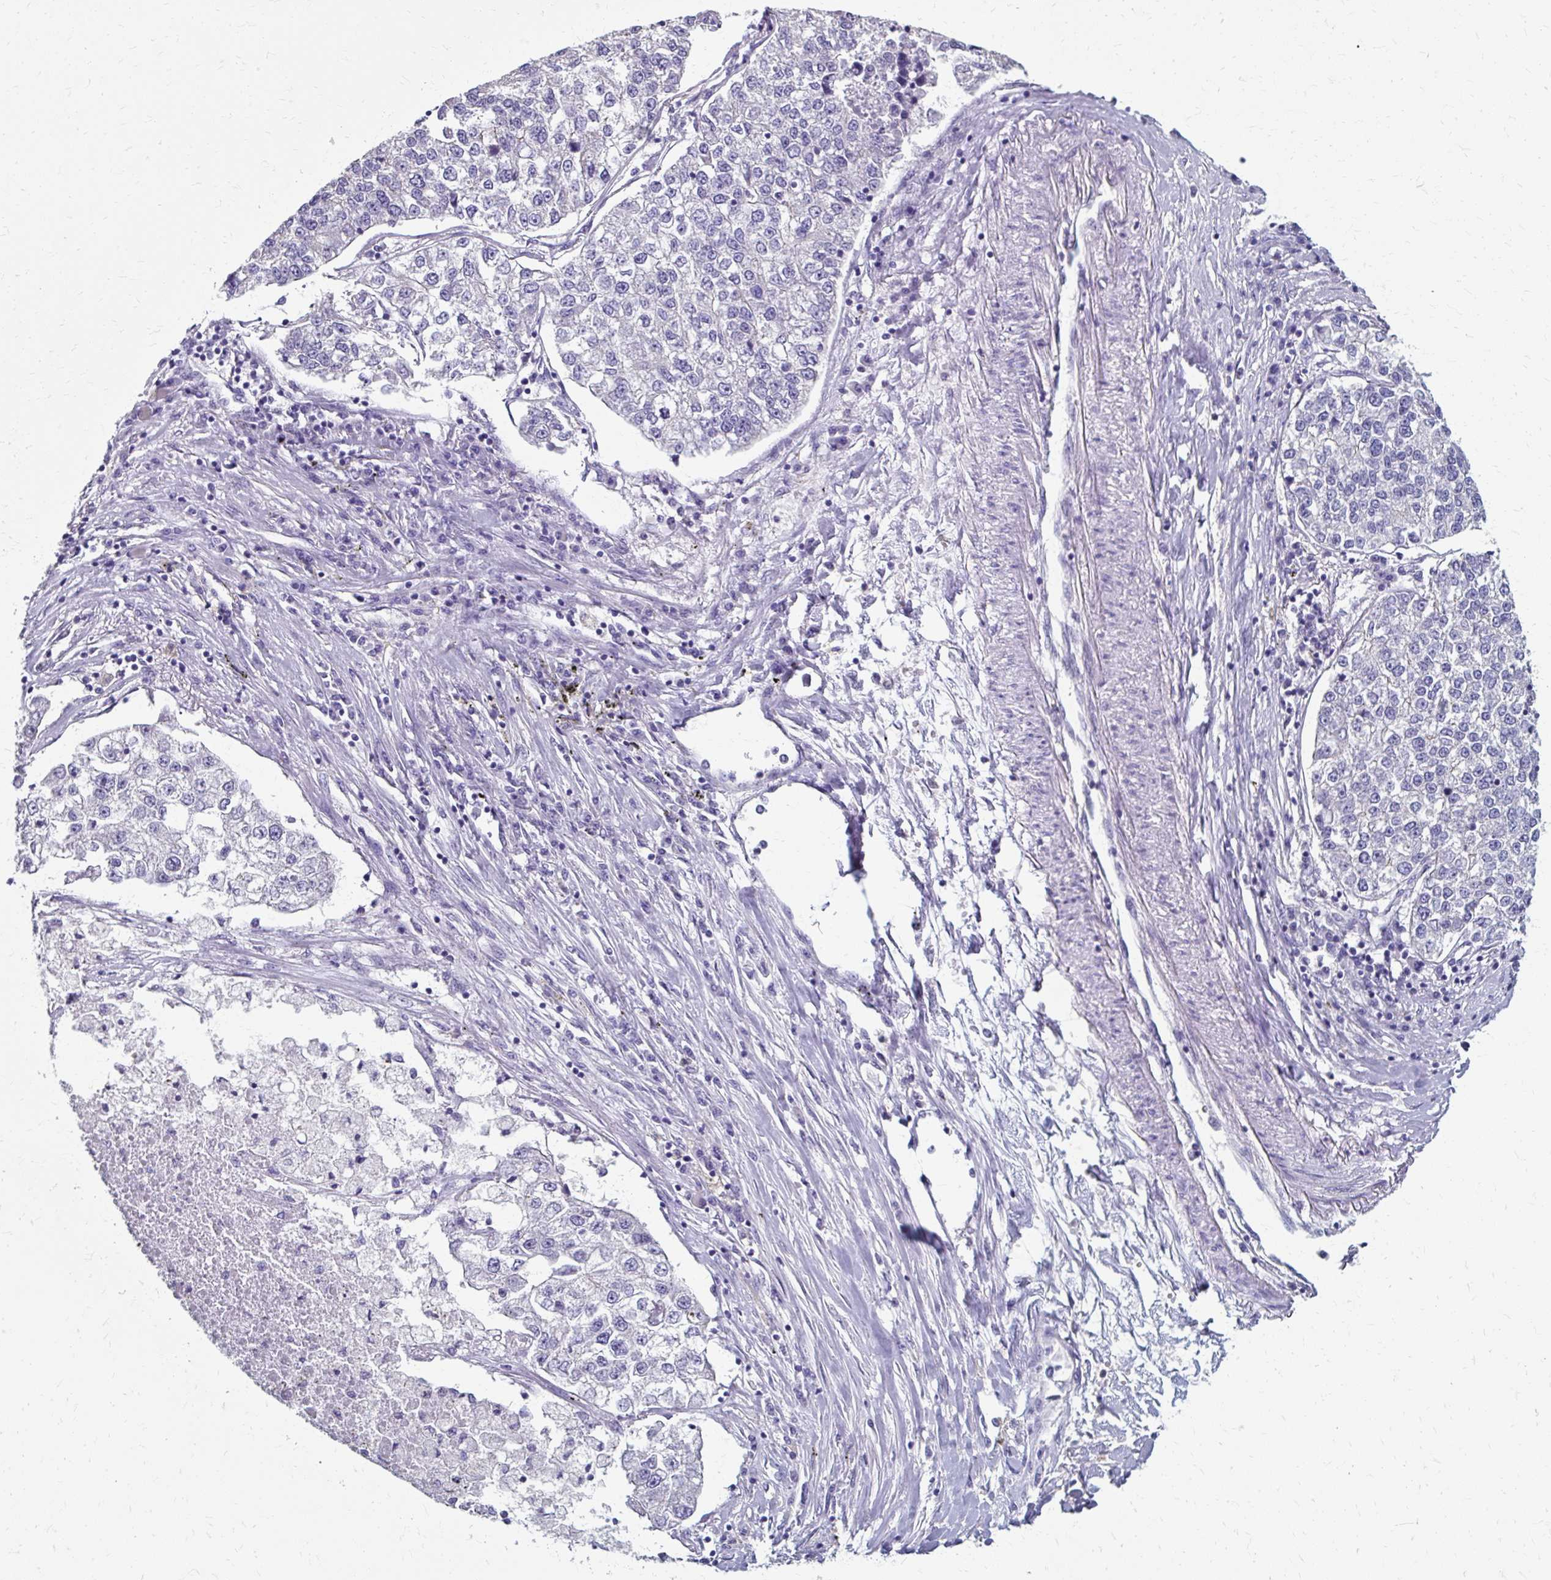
{"staining": {"intensity": "negative", "quantity": "none", "location": "none"}, "tissue": "lung cancer", "cell_type": "Tumor cells", "image_type": "cancer", "snomed": [{"axis": "morphology", "description": "Adenocarcinoma, NOS"}, {"axis": "topography", "description": "Lung"}], "caption": "IHC histopathology image of human lung cancer stained for a protein (brown), which displays no positivity in tumor cells. The staining is performed using DAB brown chromogen with nuclei counter-stained in using hematoxylin.", "gene": "KLHL24", "patient": {"sex": "male", "age": 49}}